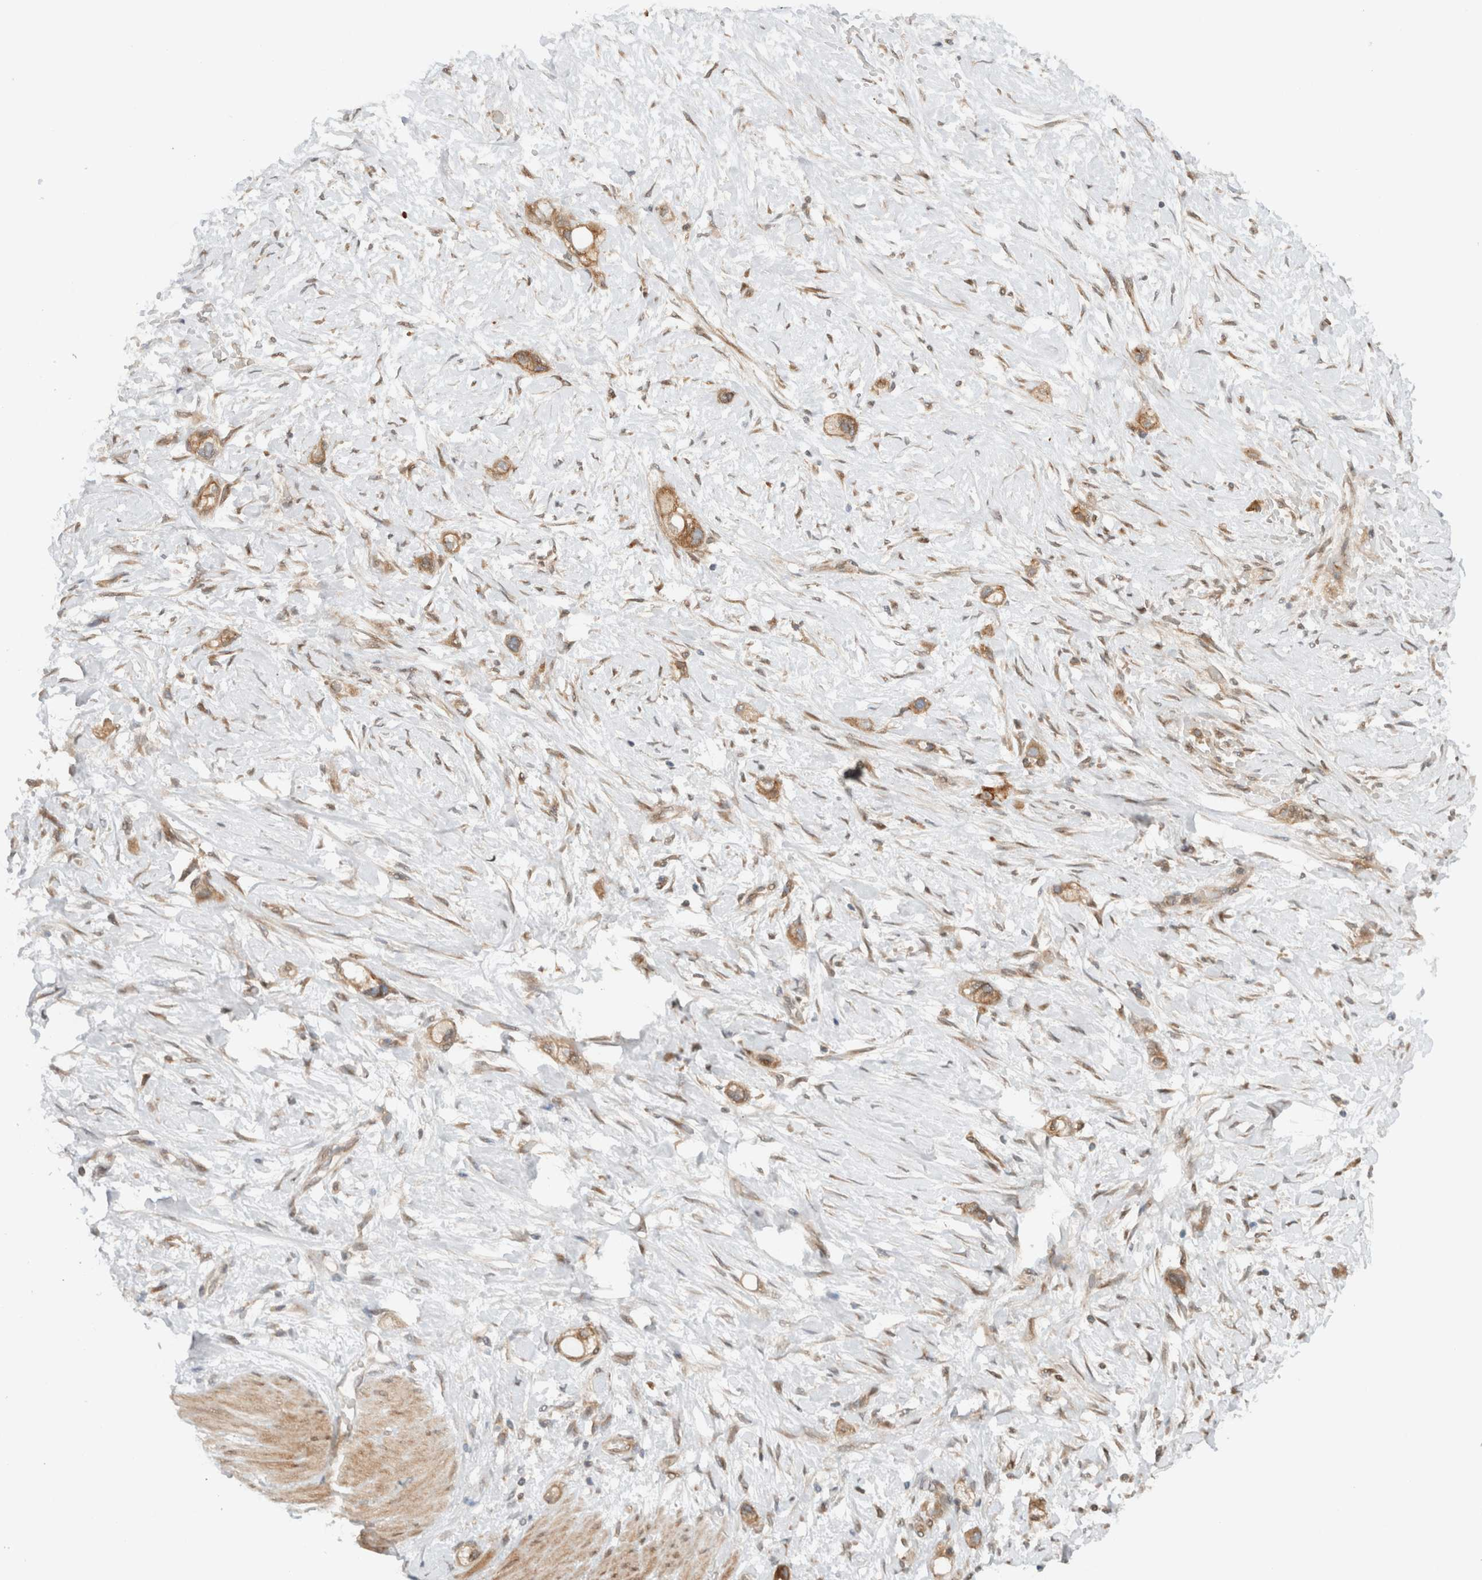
{"staining": {"intensity": "moderate", "quantity": ">75%", "location": "cytoplasmic/membranous"}, "tissue": "stomach cancer", "cell_type": "Tumor cells", "image_type": "cancer", "snomed": [{"axis": "morphology", "description": "Adenocarcinoma, NOS"}, {"axis": "topography", "description": "Stomach"}, {"axis": "topography", "description": "Stomach, lower"}], "caption": "There is medium levels of moderate cytoplasmic/membranous staining in tumor cells of stomach cancer, as demonstrated by immunohistochemical staining (brown color).", "gene": "ARFGEF2", "patient": {"sex": "female", "age": 48}}